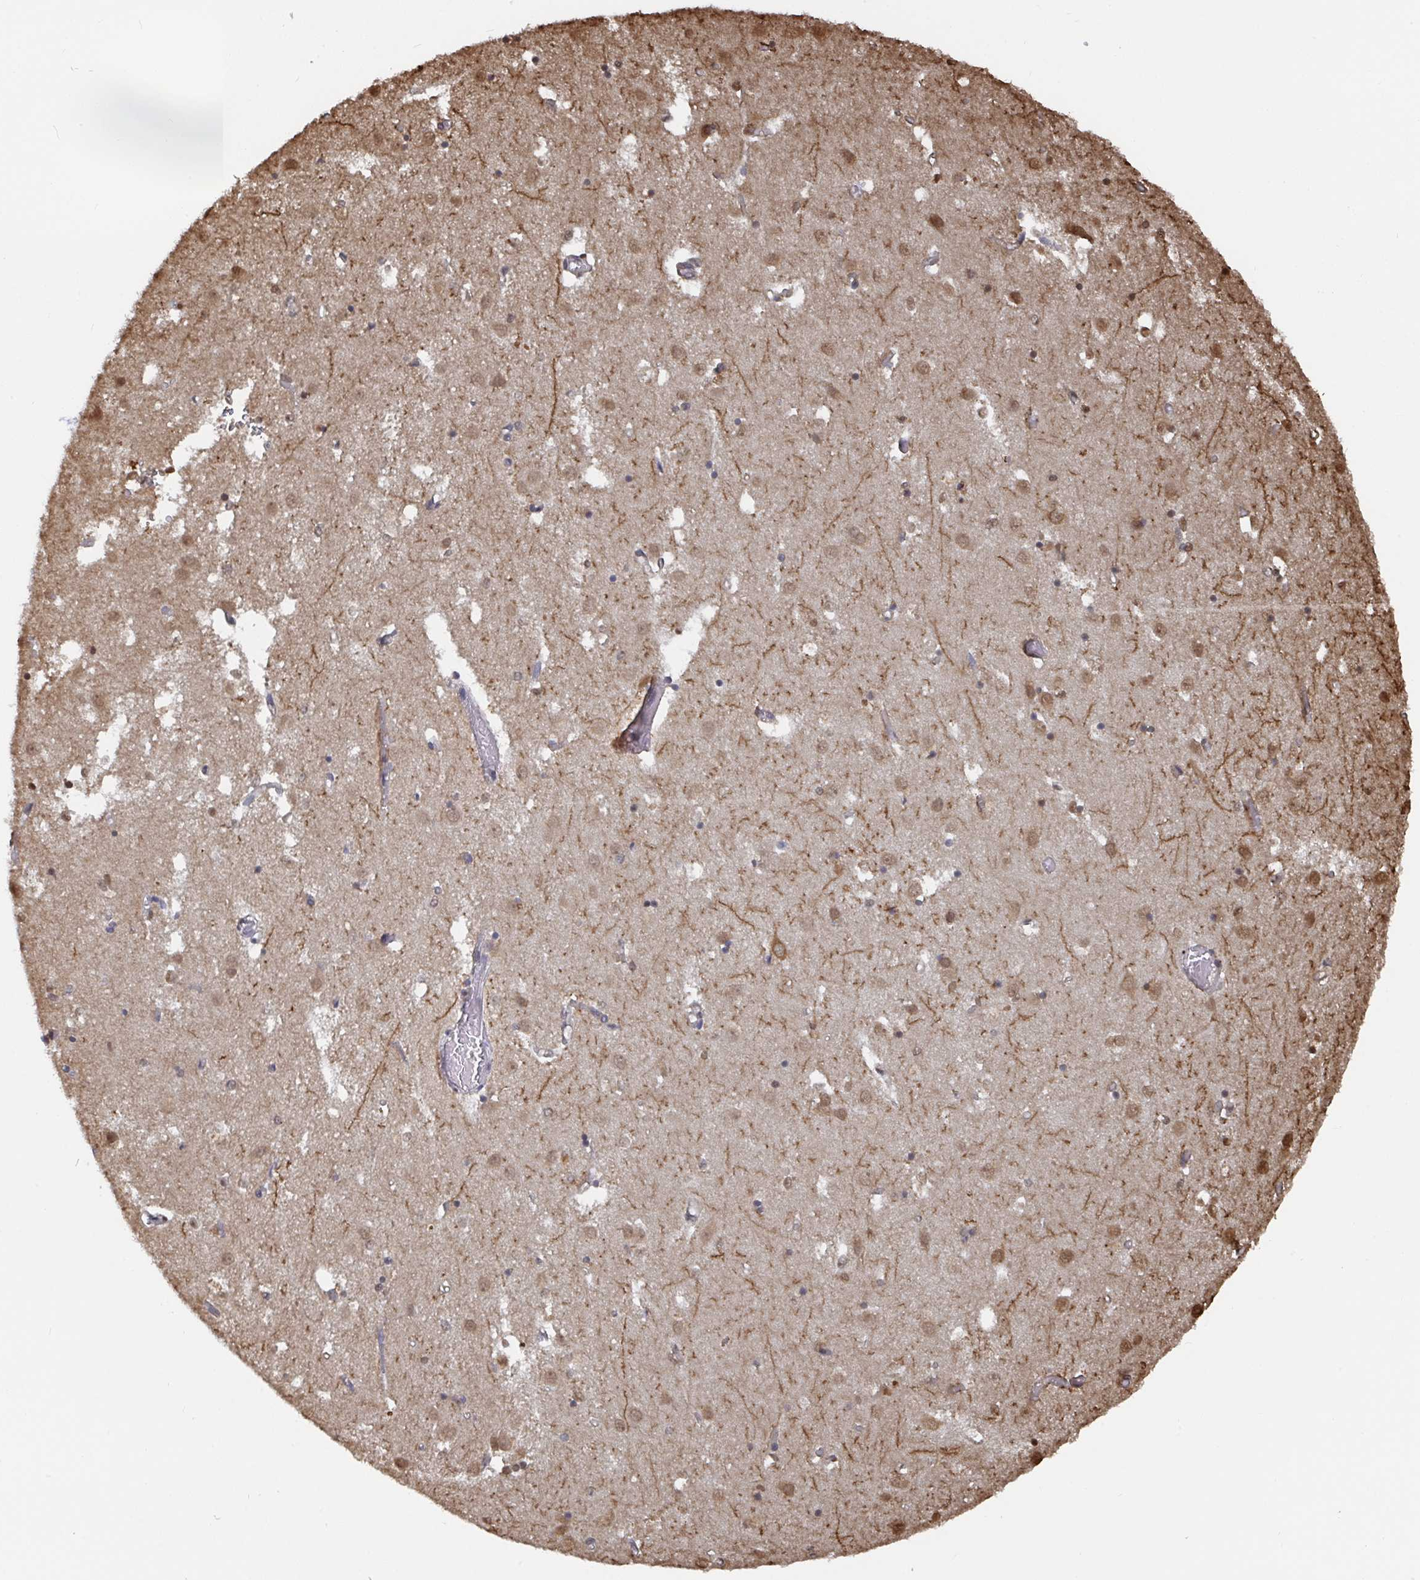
{"staining": {"intensity": "strong", "quantity": "<25%", "location": "cytoplasmic/membranous"}, "tissue": "caudate", "cell_type": "Glial cells", "image_type": "normal", "snomed": [{"axis": "morphology", "description": "Normal tissue, NOS"}, {"axis": "topography", "description": "Lateral ventricle wall"}], "caption": "Strong cytoplasmic/membranous protein staining is present in approximately <25% of glial cells in caudate.", "gene": "CAMKV", "patient": {"sex": "male", "age": 70}}